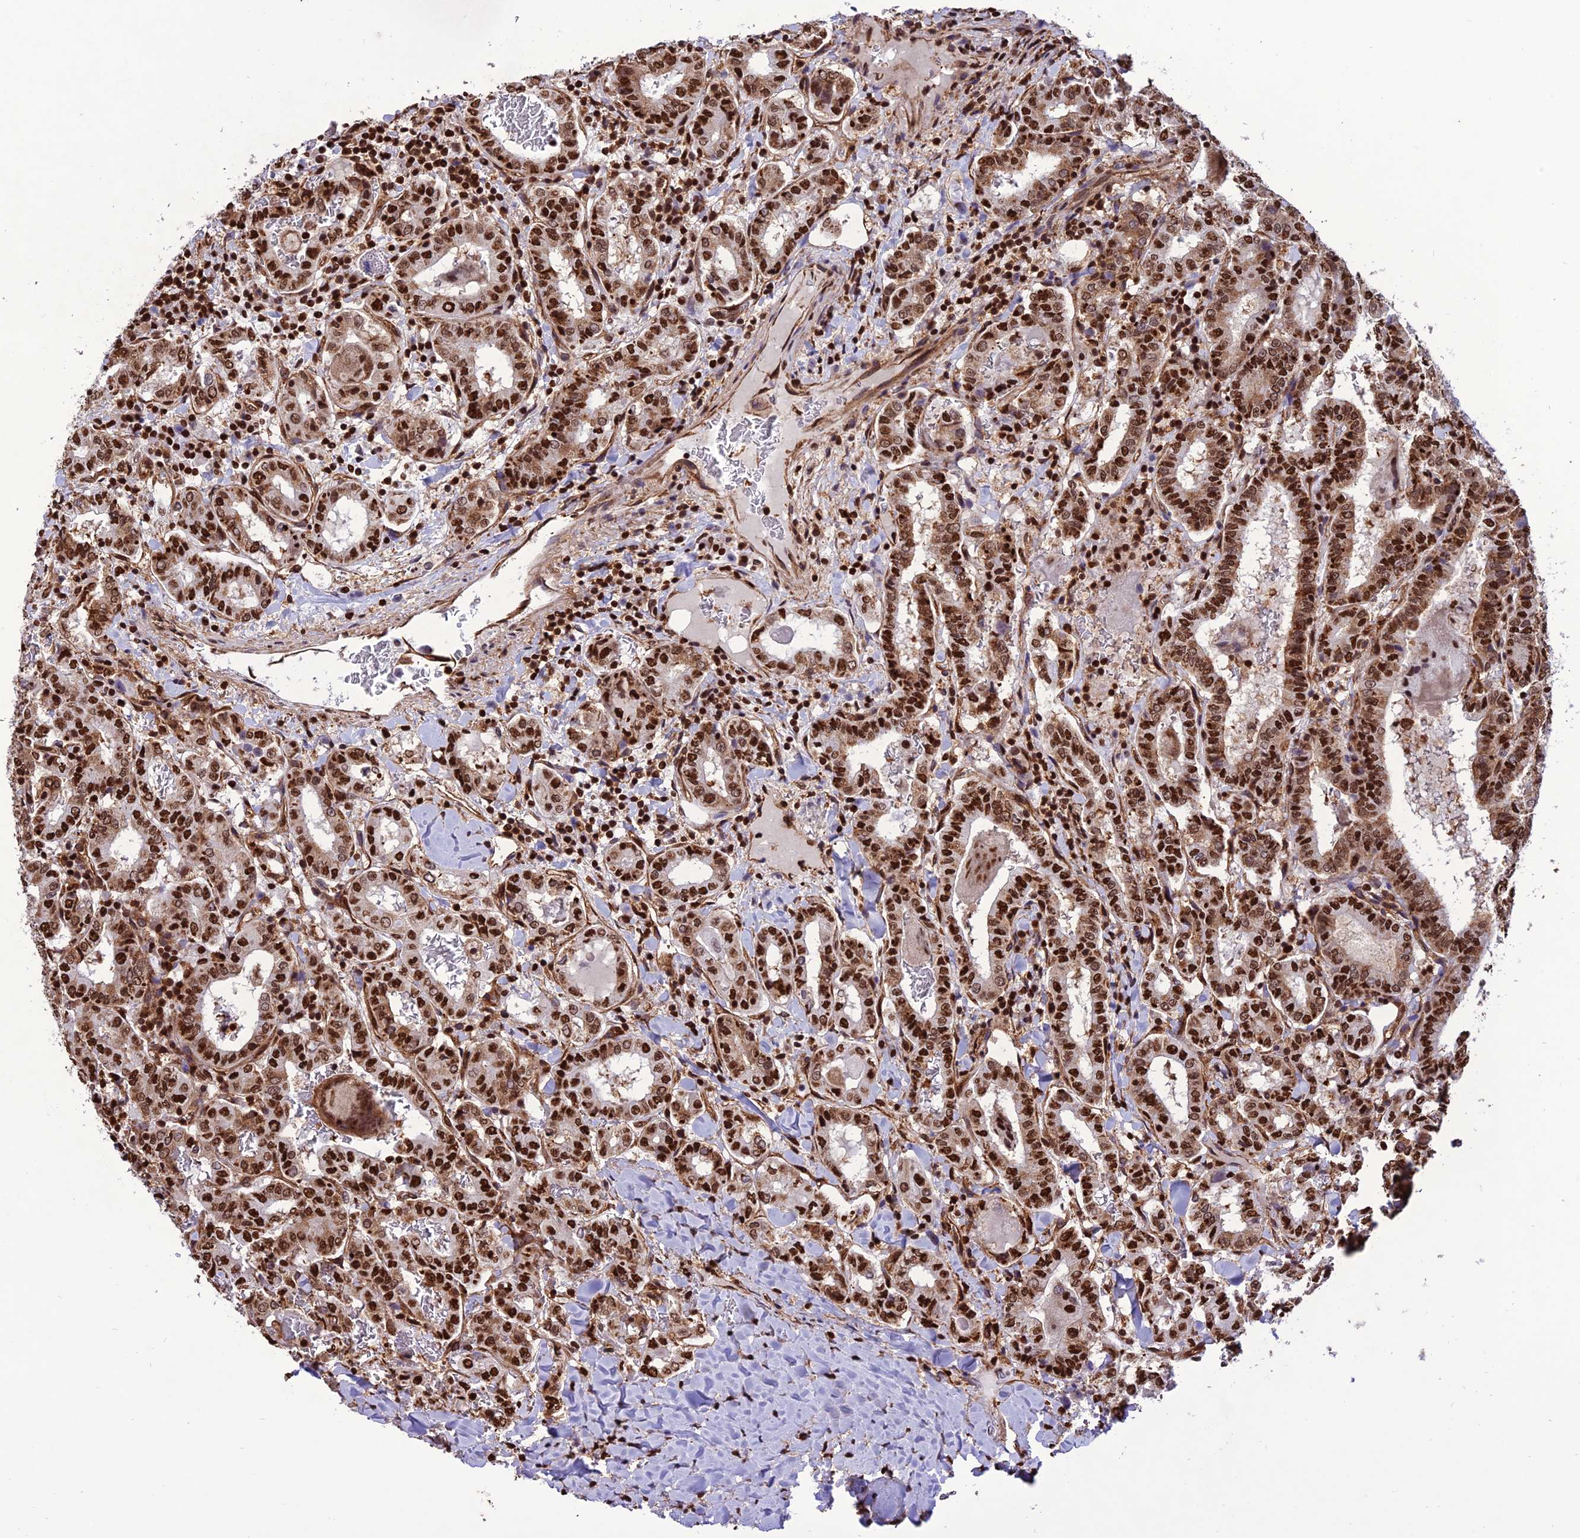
{"staining": {"intensity": "strong", "quantity": ">75%", "location": "cytoplasmic/membranous,nuclear"}, "tissue": "thyroid cancer", "cell_type": "Tumor cells", "image_type": "cancer", "snomed": [{"axis": "morphology", "description": "Papillary adenocarcinoma, NOS"}, {"axis": "topography", "description": "Thyroid gland"}], "caption": "Protein expression analysis of thyroid cancer (papillary adenocarcinoma) demonstrates strong cytoplasmic/membranous and nuclear positivity in about >75% of tumor cells.", "gene": "INO80E", "patient": {"sex": "female", "age": 72}}